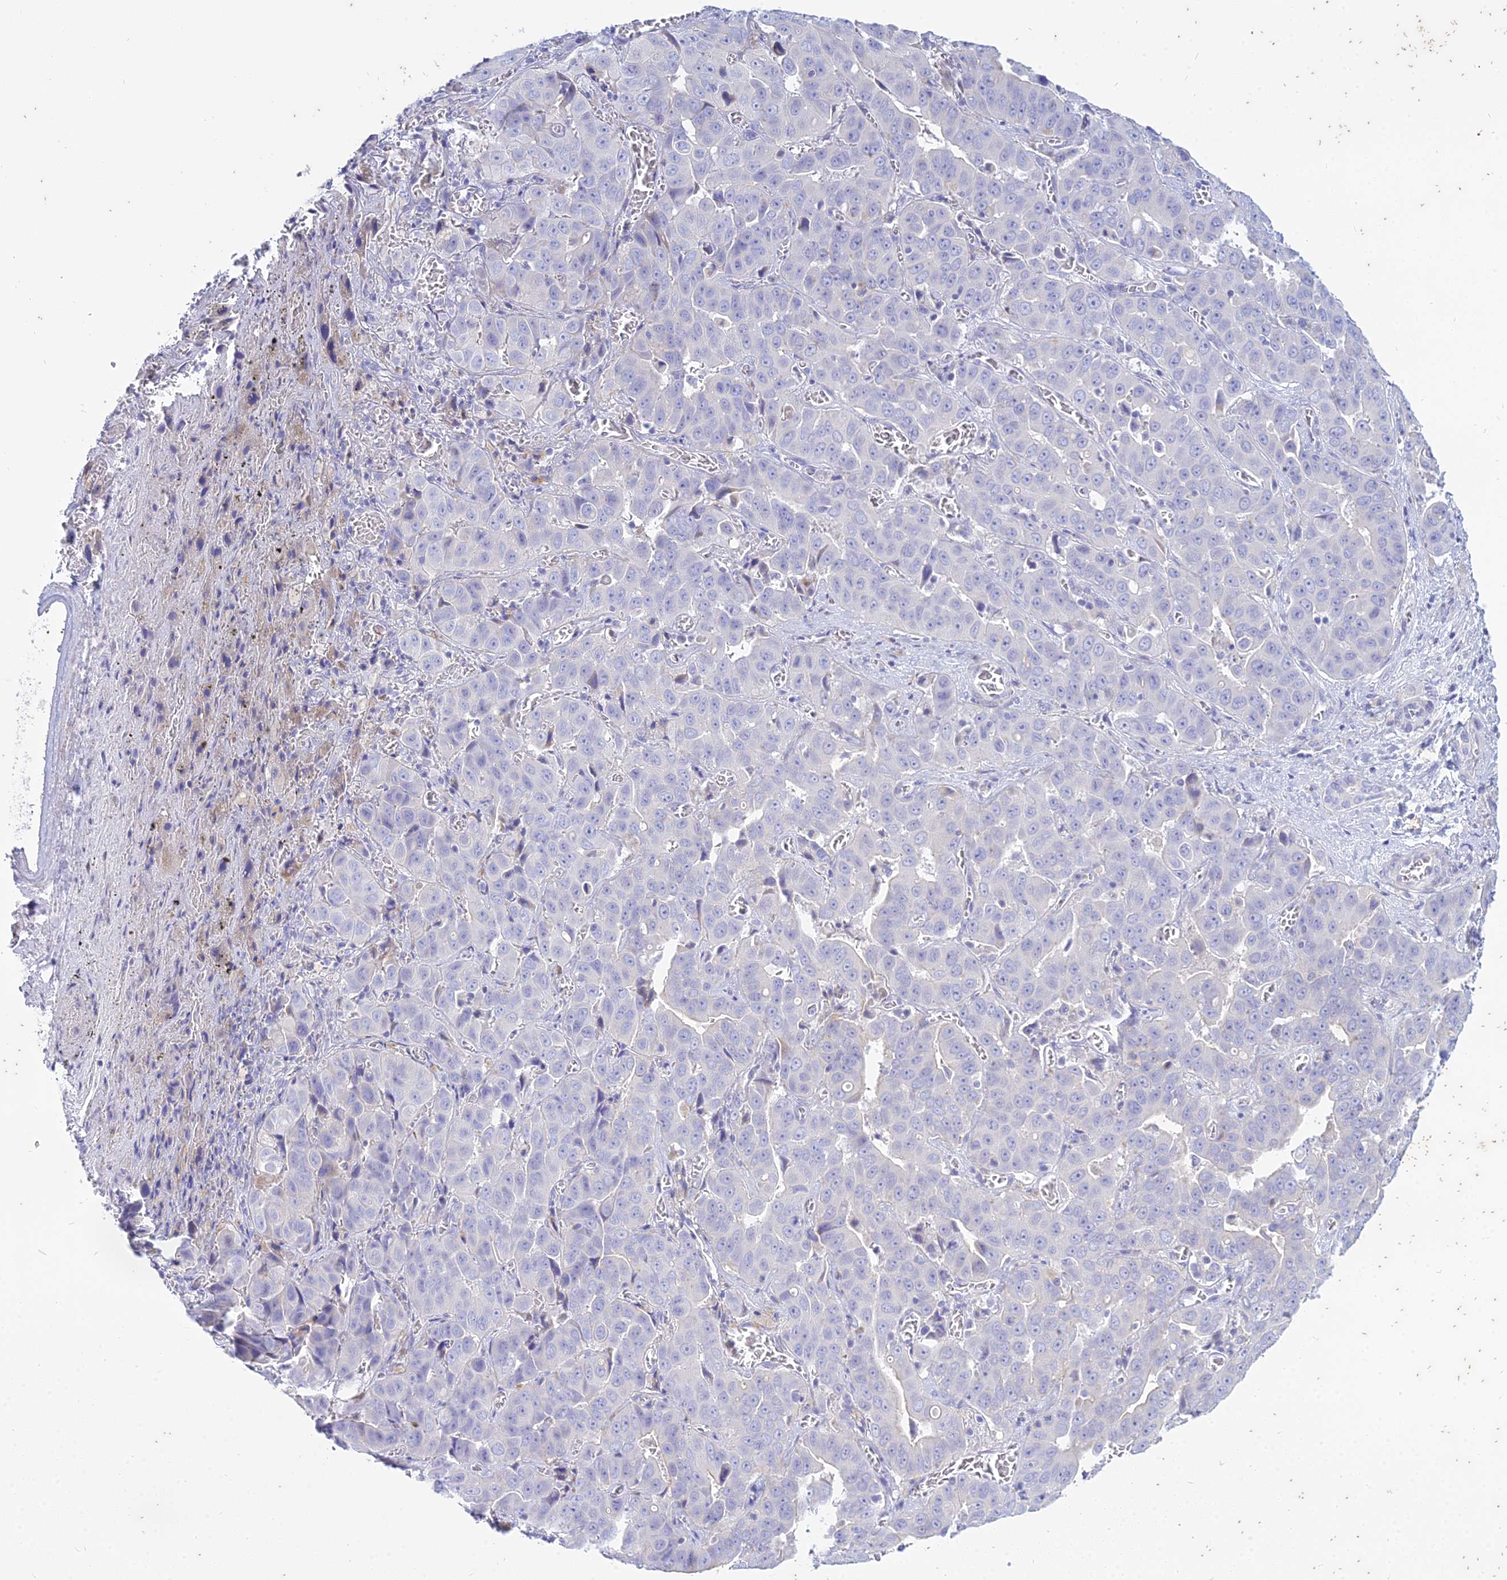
{"staining": {"intensity": "negative", "quantity": "none", "location": "none"}, "tissue": "liver cancer", "cell_type": "Tumor cells", "image_type": "cancer", "snomed": [{"axis": "morphology", "description": "Cholangiocarcinoma"}, {"axis": "topography", "description": "Liver"}], "caption": "Human liver cancer (cholangiocarcinoma) stained for a protein using immunohistochemistry shows no staining in tumor cells.", "gene": "SMIM24", "patient": {"sex": "female", "age": 52}}